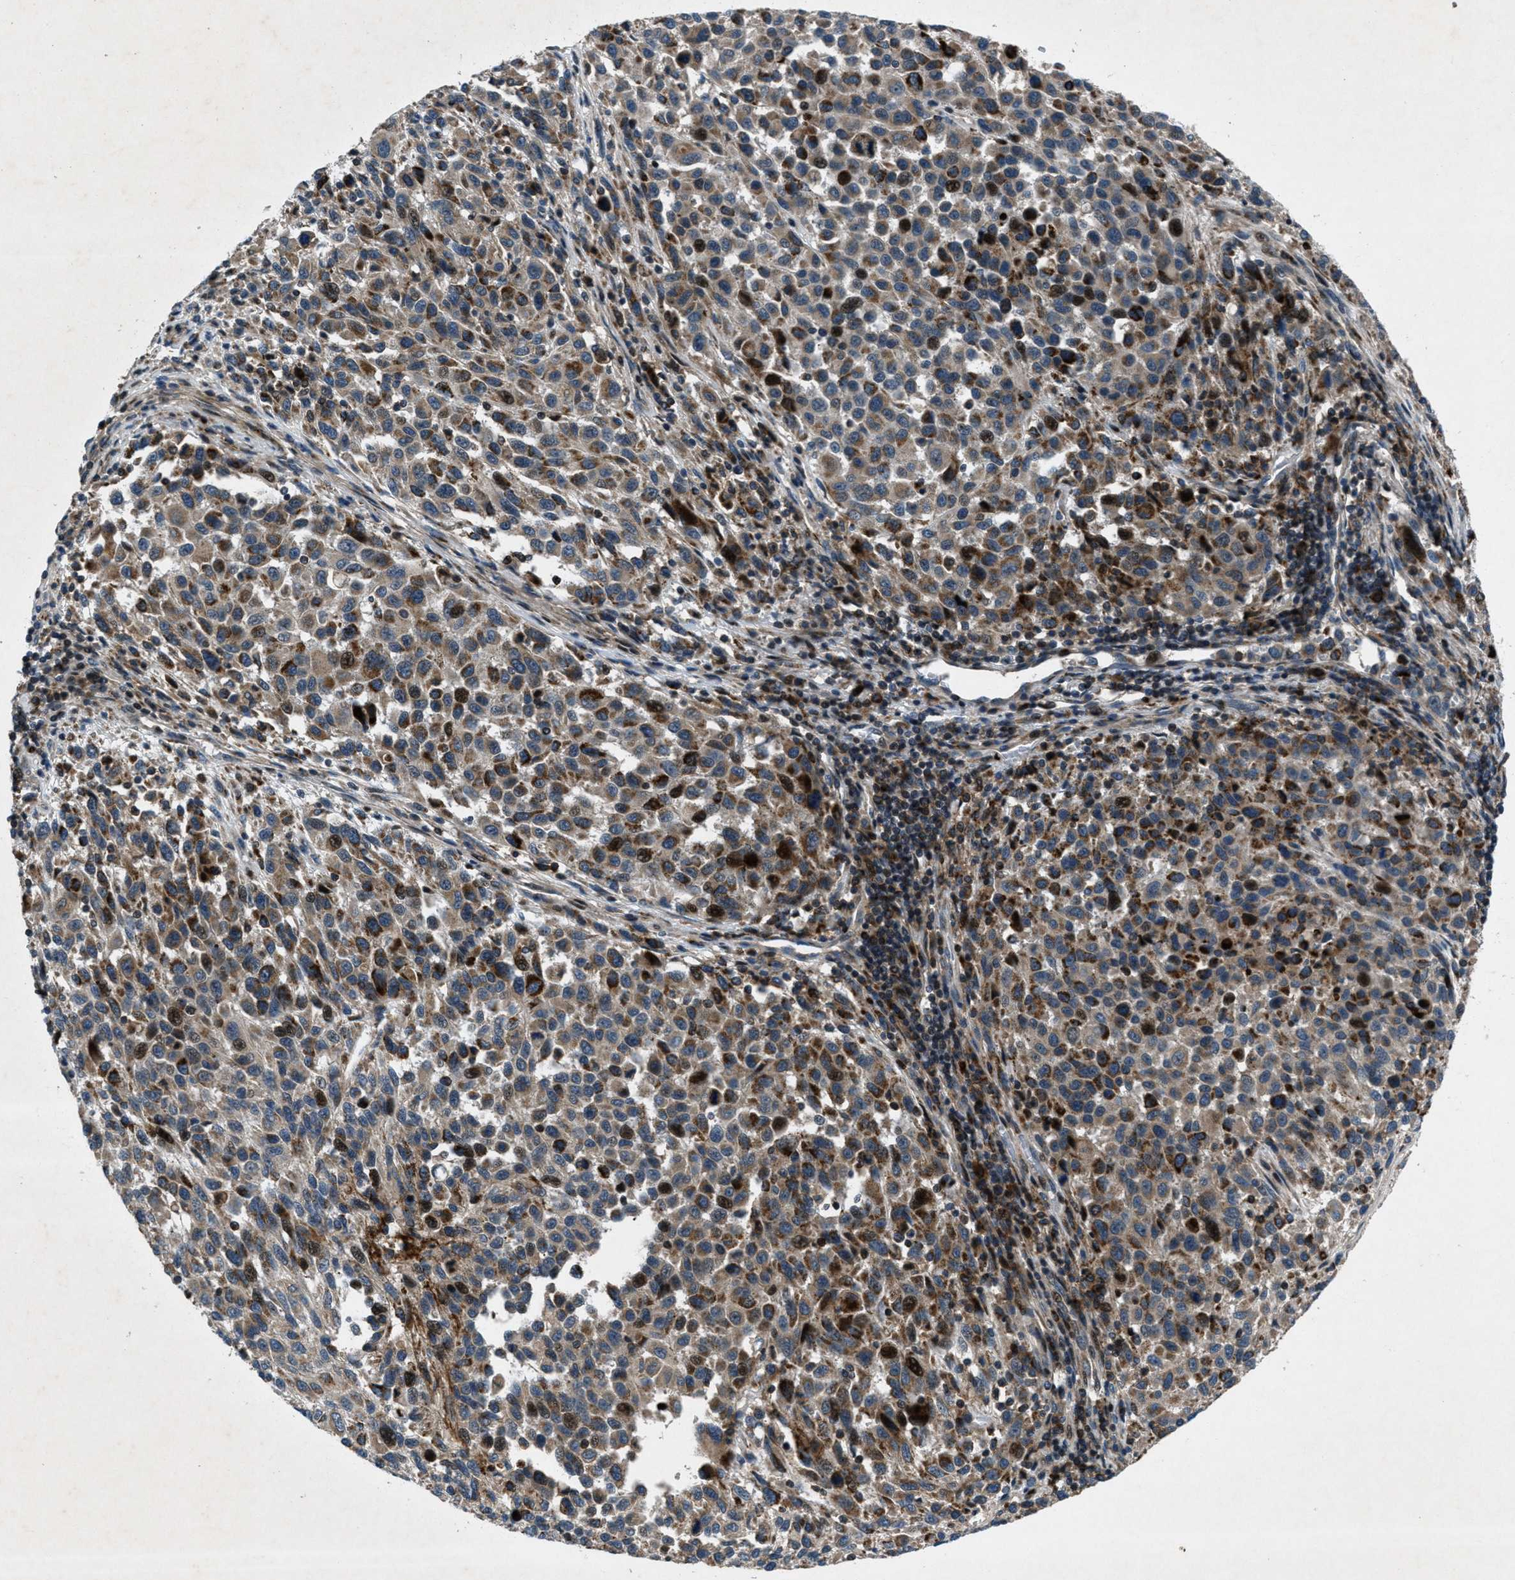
{"staining": {"intensity": "strong", "quantity": "25%-75%", "location": "cytoplasmic/membranous,nuclear"}, "tissue": "melanoma", "cell_type": "Tumor cells", "image_type": "cancer", "snomed": [{"axis": "morphology", "description": "Malignant melanoma, Metastatic site"}, {"axis": "topography", "description": "Lymph node"}], "caption": "There is high levels of strong cytoplasmic/membranous and nuclear positivity in tumor cells of malignant melanoma (metastatic site), as demonstrated by immunohistochemical staining (brown color).", "gene": "CLEC2D", "patient": {"sex": "male", "age": 61}}